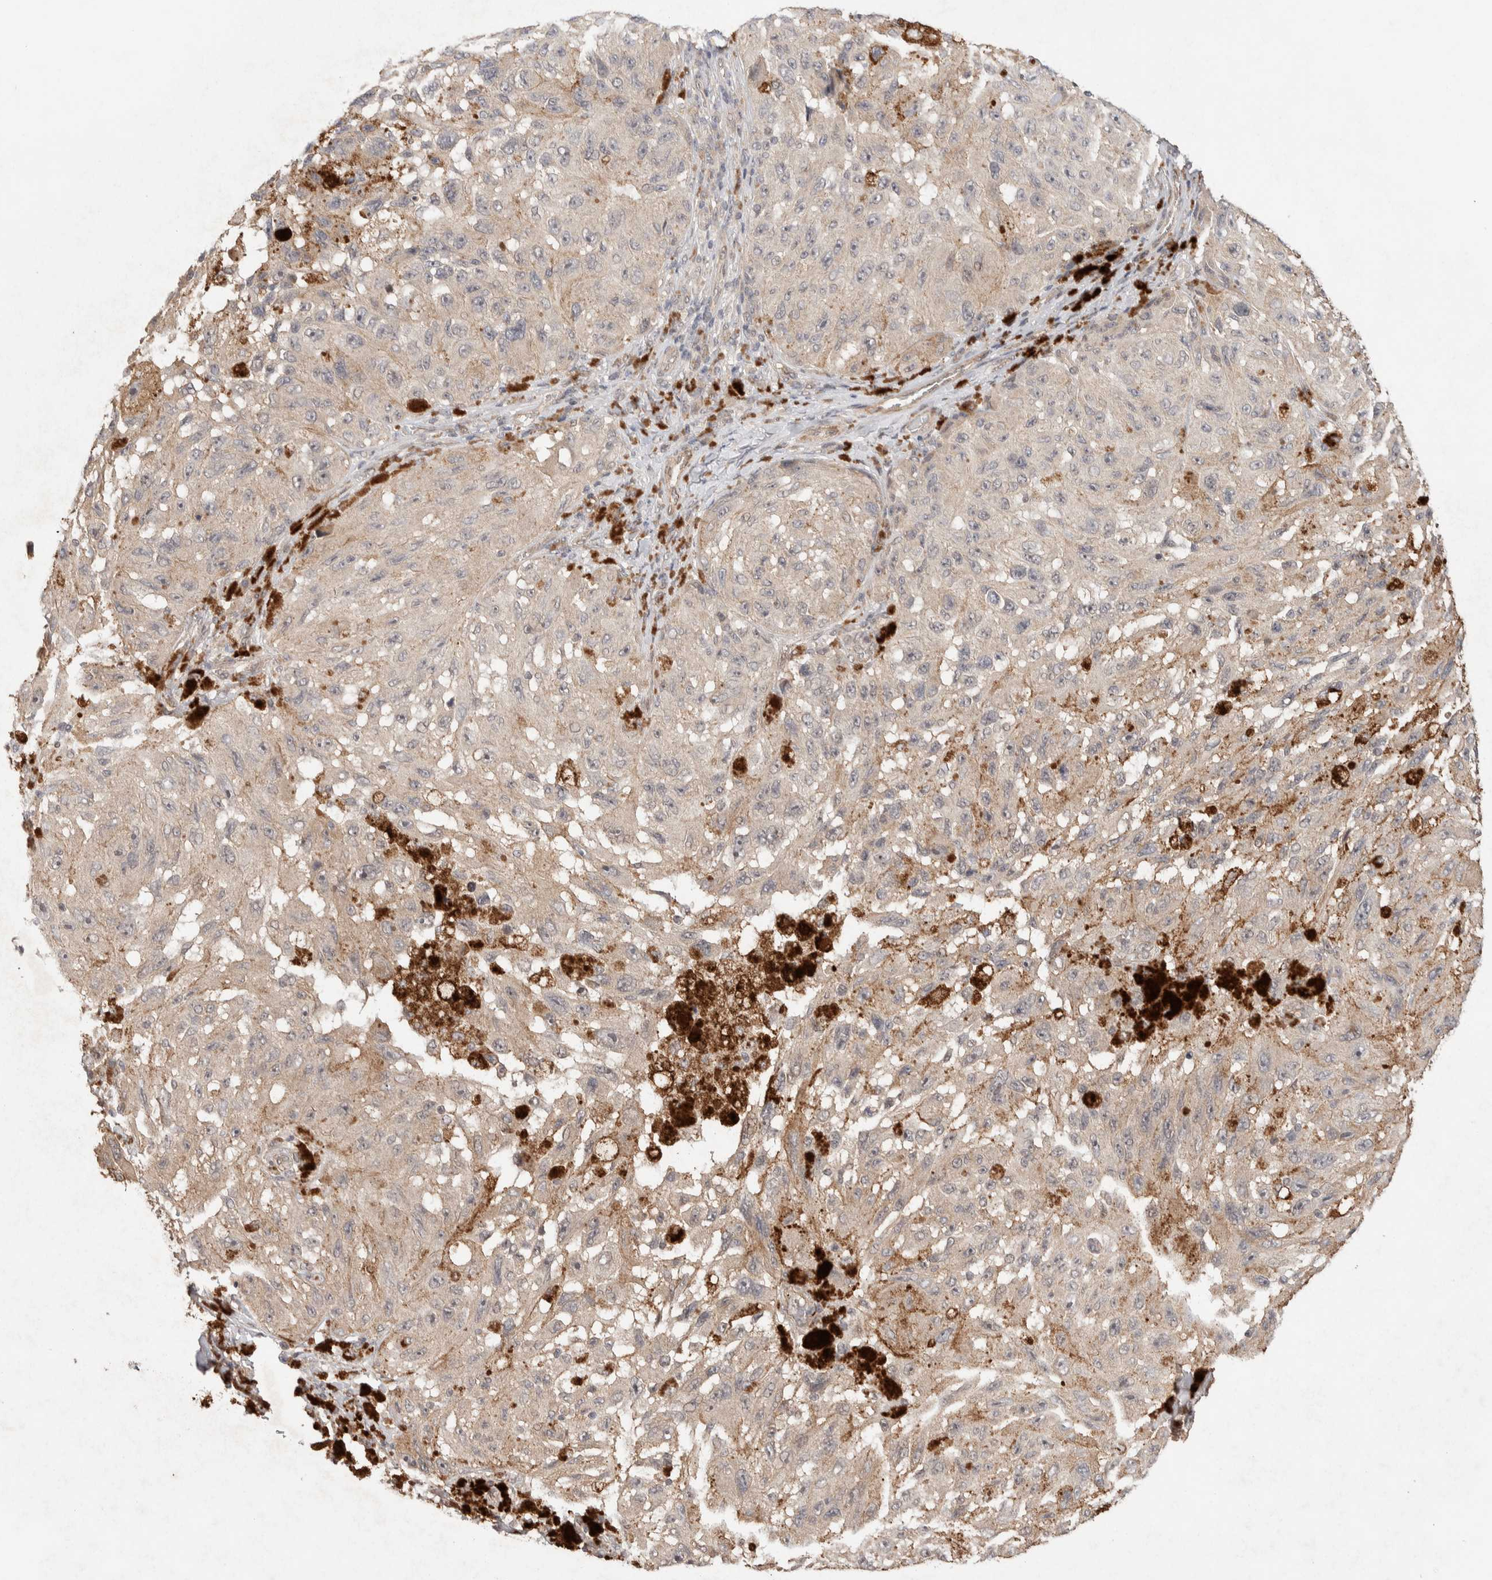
{"staining": {"intensity": "weak", "quantity": "<25%", "location": "cytoplasmic/membranous"}, "tissue": "melanoma", "cell_type": "Tumor cells", "image_type": "cancer", "snomed": [{"axis": "morphology", "description": "Malignant melanoma, NOS"}, {"axis": "topography", "description": "Skin"}], "caption": "A high-resolution photomicrograph shows immunohistochemistry staining of malignant melanoma, which exhibits no significant staining in tumor cells.", "gene": "PRDM15", "patient": {"sex": "female", "age": 73}}